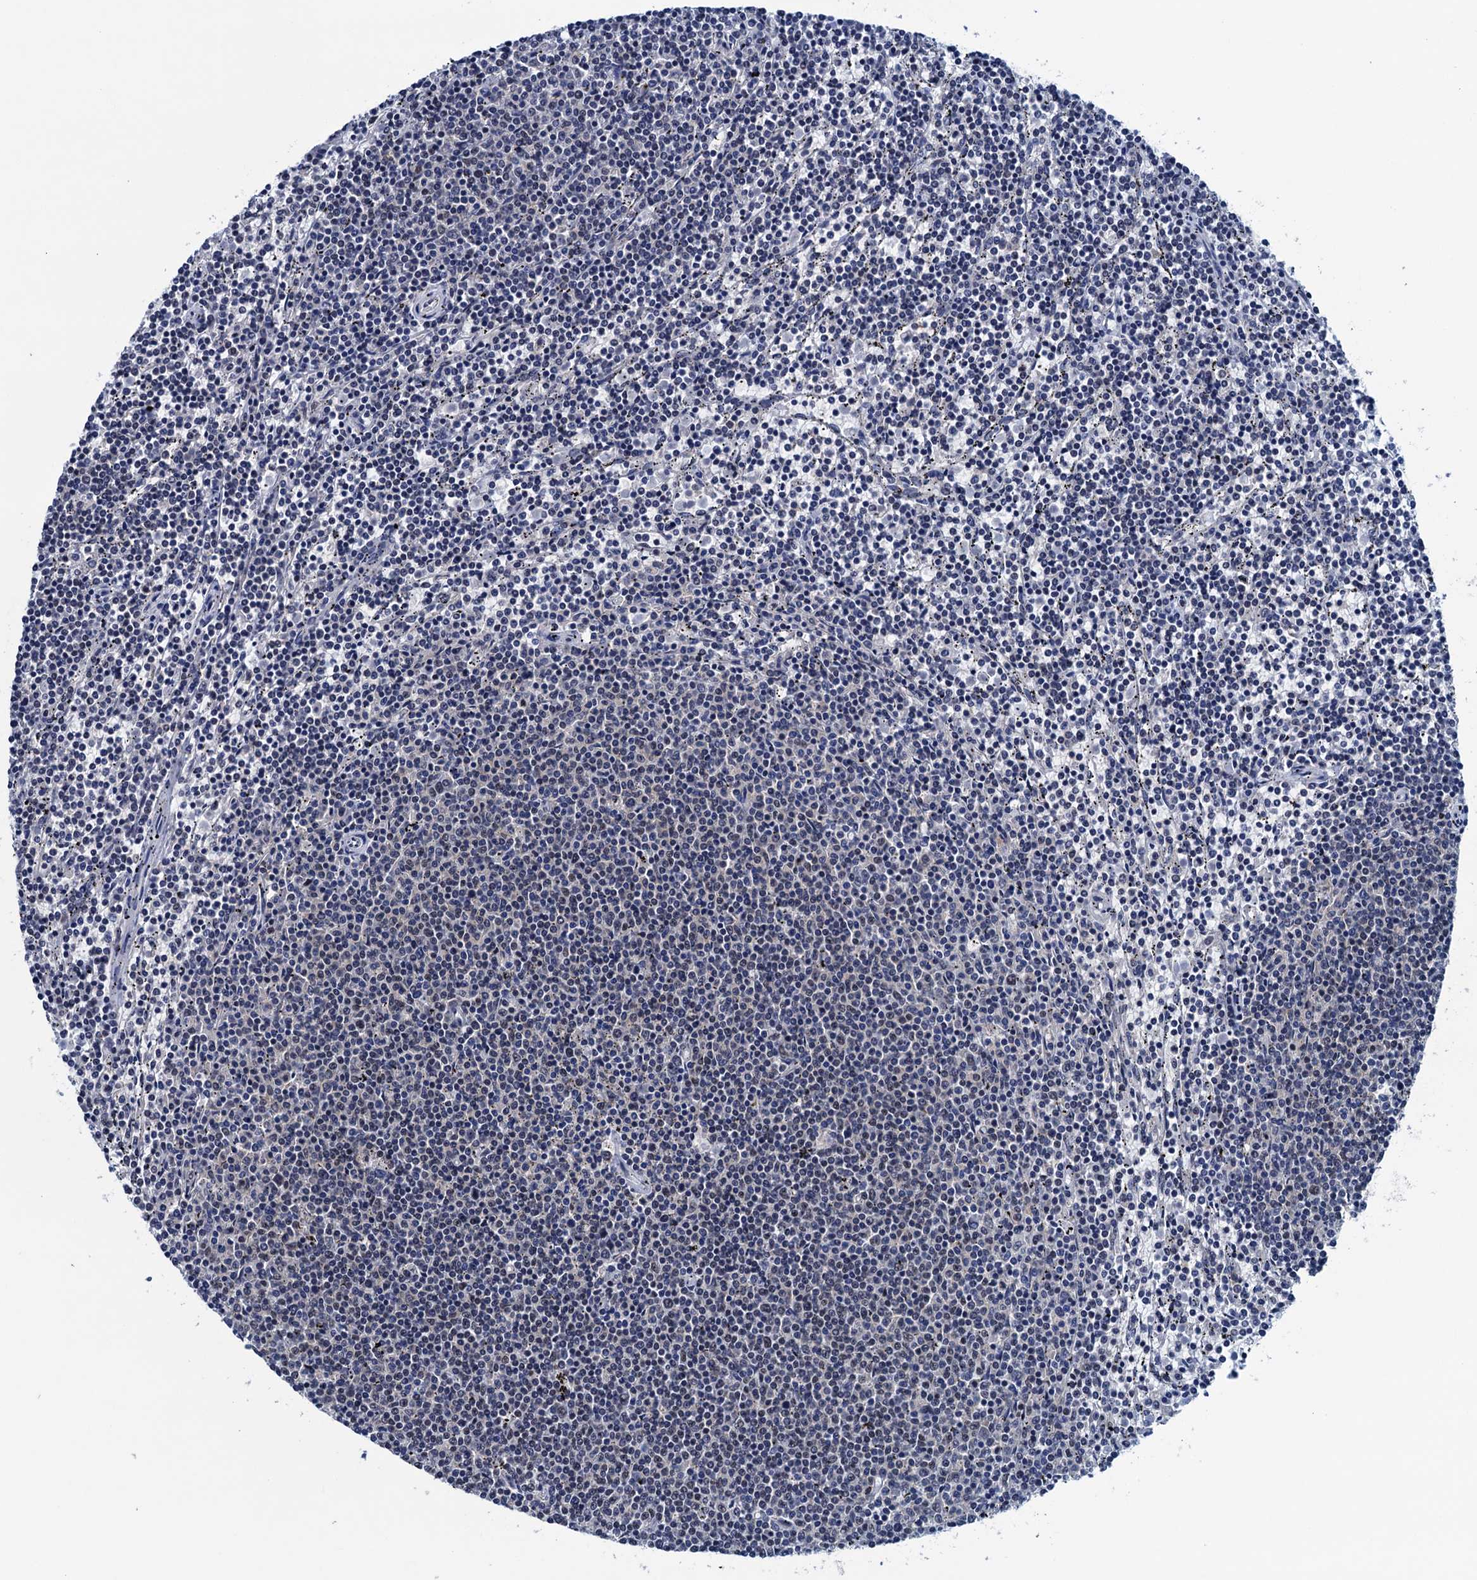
{"staining": {"intensity": "negative", "quantity": "none", "location": "none"}, "tissue": "lymphoma", "cell_type": "Tumor cells", "image_type": "cancer", "snomed": [{"axis": "morphology", "description": "Malignant lymphoma, non-Hodgkin's type, Low grade"}, {"axis": "topography", "description": "Spleen"}], "caption": "Immunohistochemistry of human lymphoma reveals no expression in tumor cells.", "gene": "FNBP4", "patient": {"sex": "female", "age": 50}}